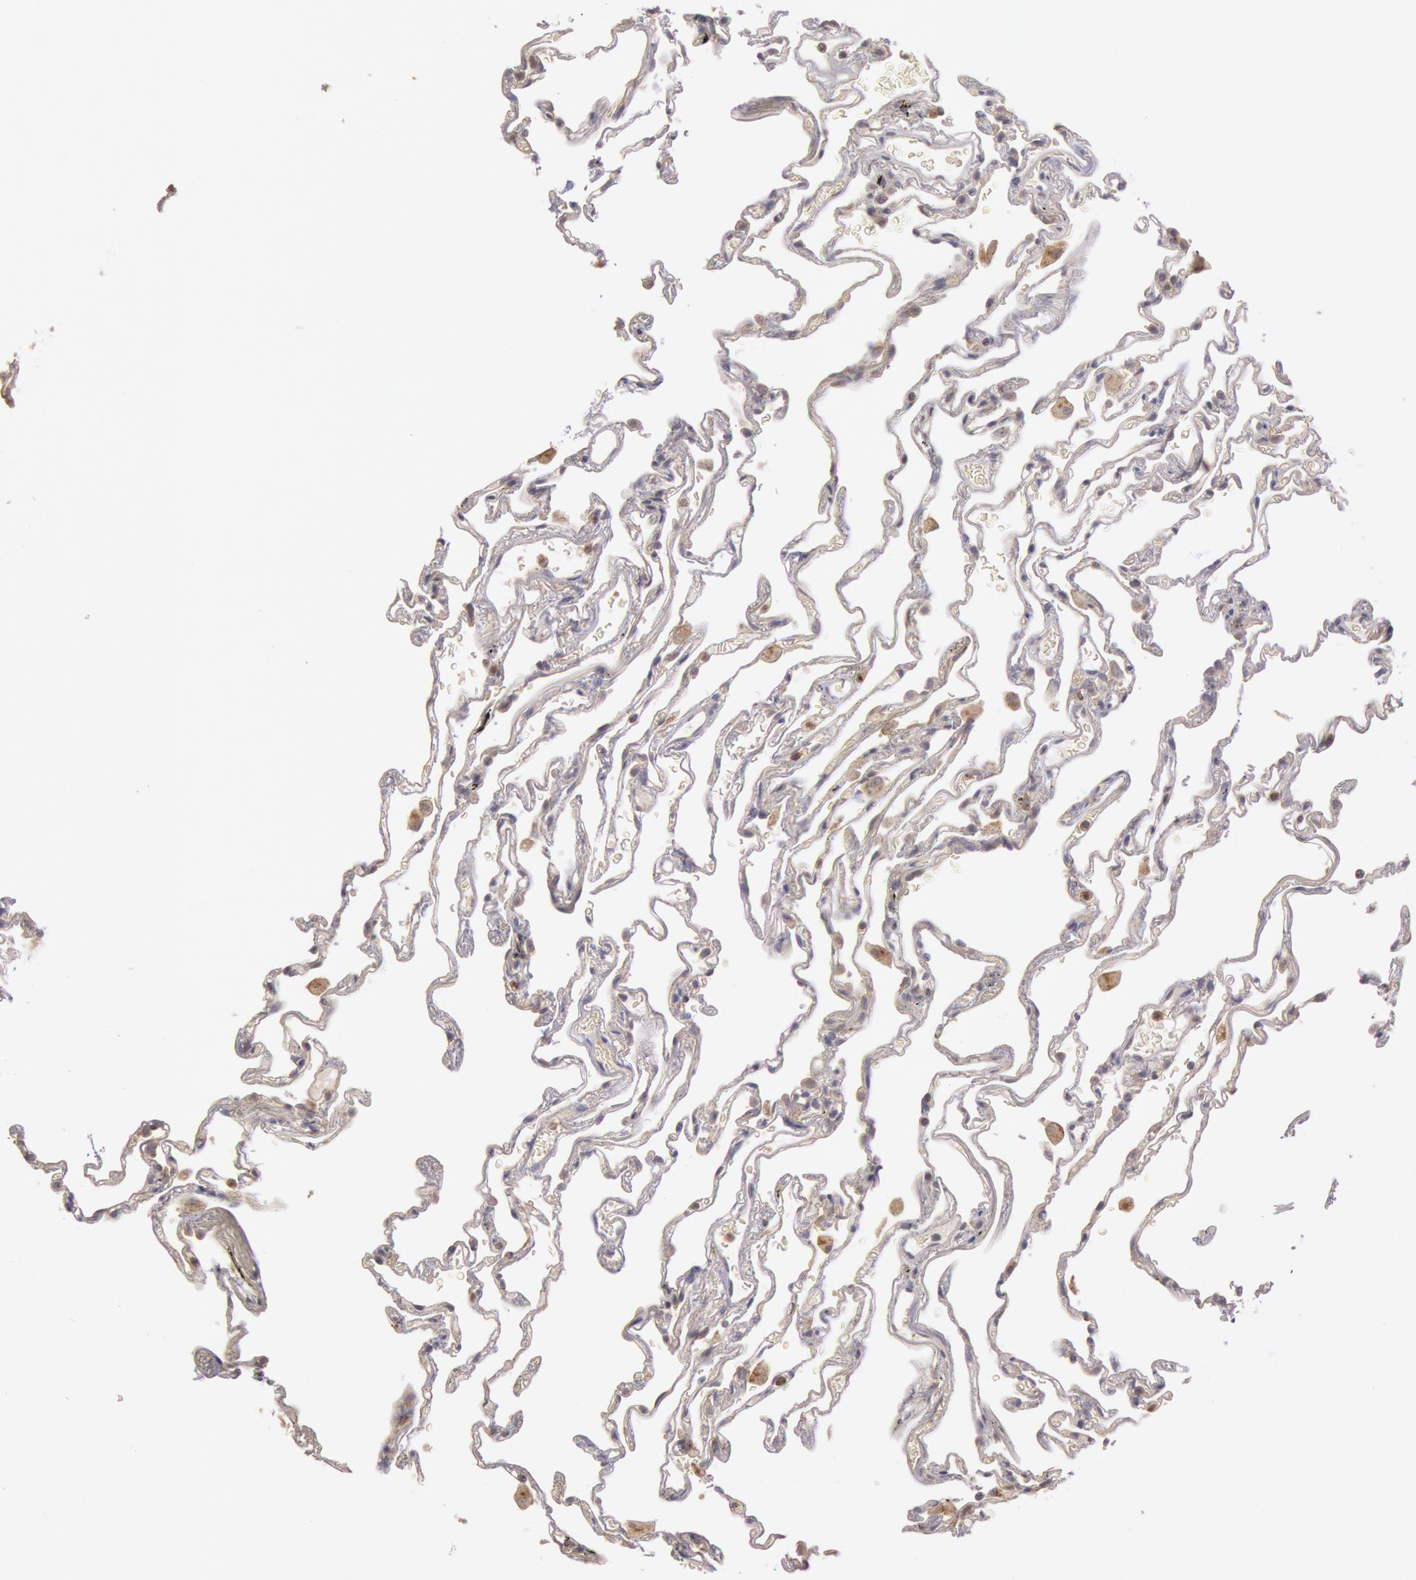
{"staining": {"intensity": "weak", "quantity": "25%-75%", "location": "cytoplasmic/membranous"}, "tissue": "lung", "cell_type": "Alveolar cells", "image_type": "normal", "snomed": [{"axis": "morphology", "description": "Normal tissue, NOS"}, {"axis": "morphology", "description": "Inflammation, NOS"}, {"axis": "topography", "description": "Lung"}], "caption": "An IHC image of unremarkable tissue is shown. Protein staining in brown highlights weak cytoplasmic/membranous positivity in lung within alveolar cells.", "gene": "PLA2G6", "patient": {"sex": "male", "age": 69}}